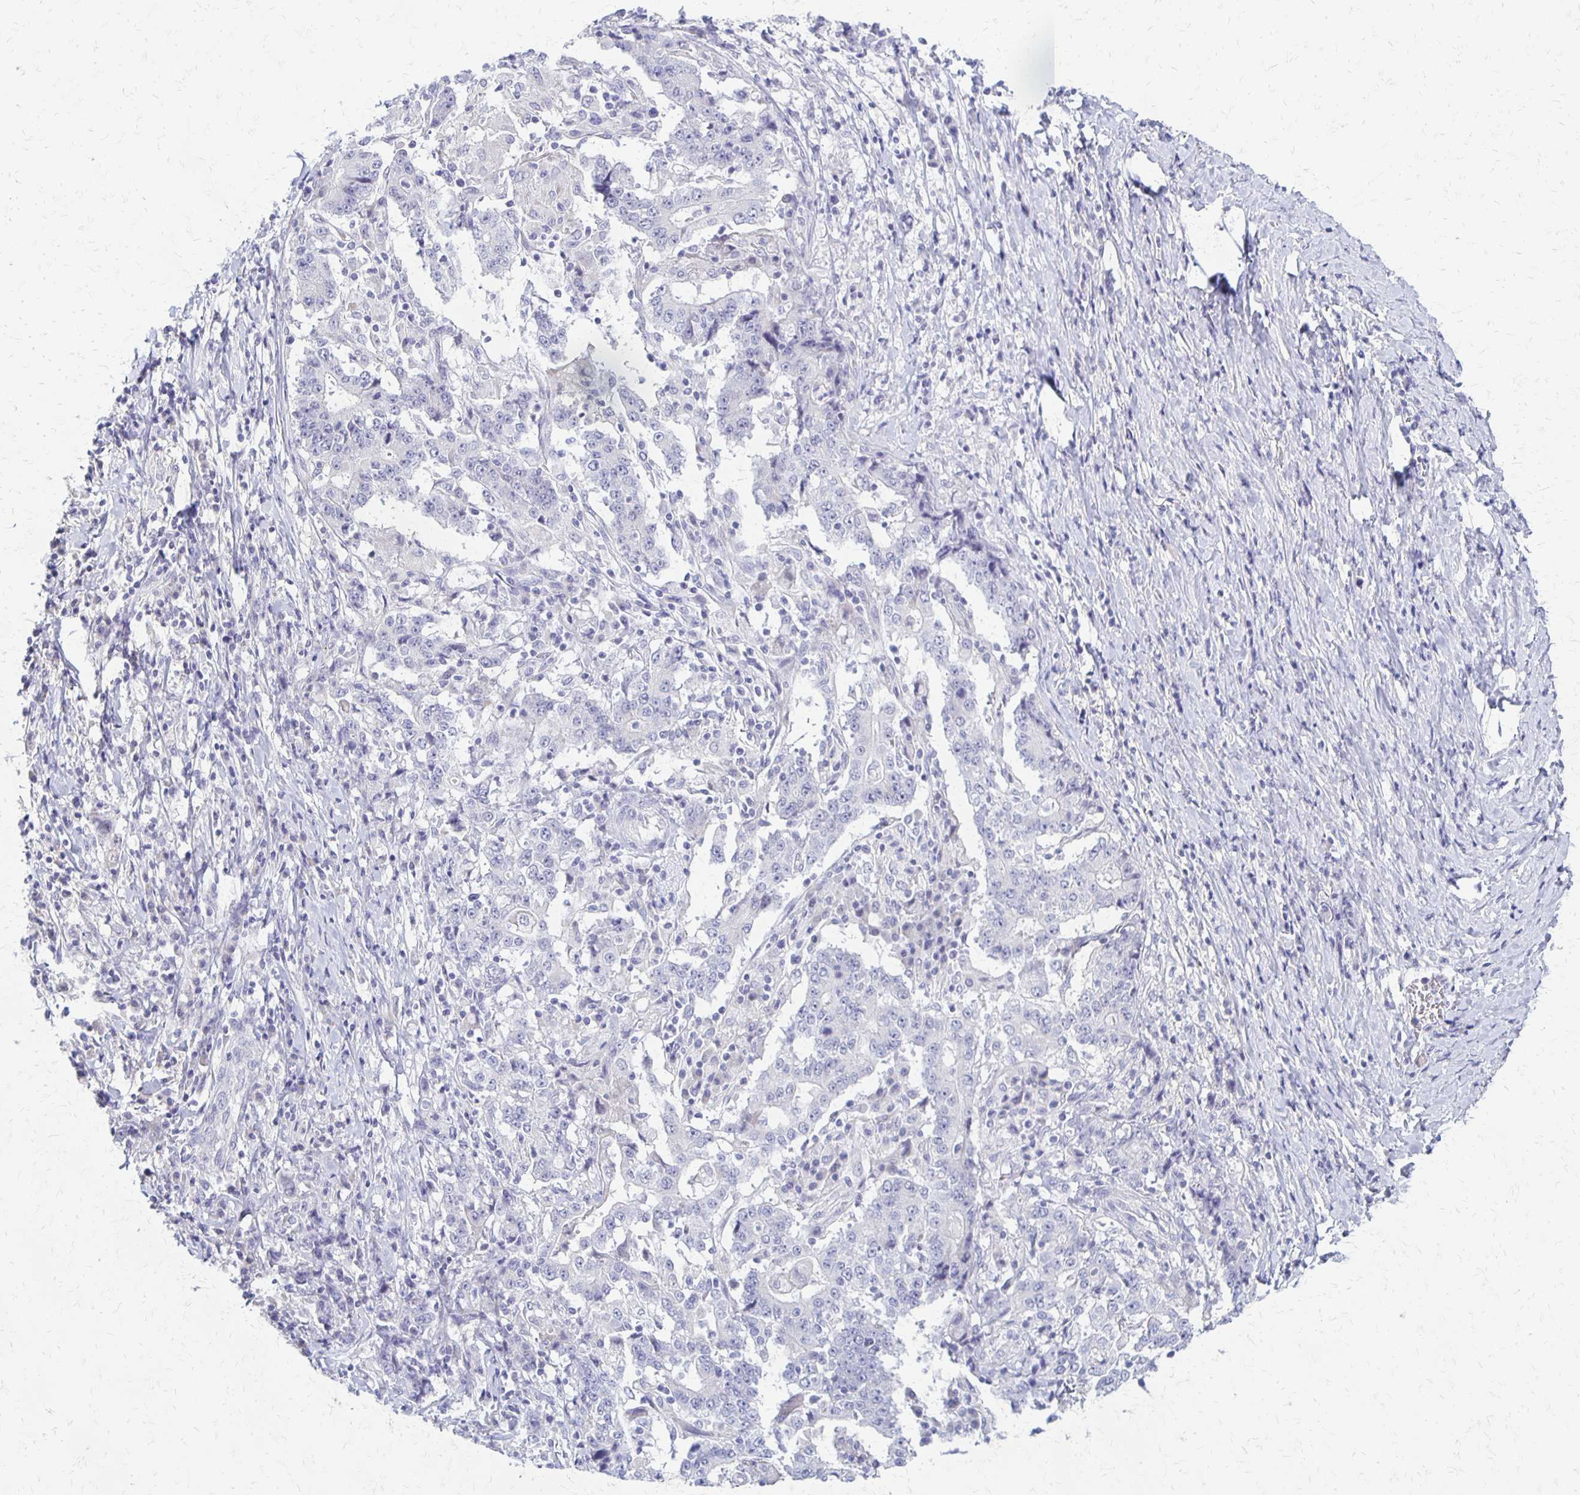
{"staining": {"intensity": "negative", "quantity": "none", "location": "none"}, "tissue": "stomach cancer", "cell_type": "Tumor cells", "image_type": "cancer", "snomed": [{"axis": "morphology", "description": "Normal tissue, NOS"}, {"axis": "morphology", "description": "Adenocarcinoma, NOS"}, {"axis": "topography", "description": "Stomach, upper"}, {"axis": "topography", "description": "Stomach"}], "caption": "A micrograph of human adenocarcinoma (stomach) is negative for staining in tumor cells.", "gene": "RHOC", "patient": {"sex": "male", "age": 59}}